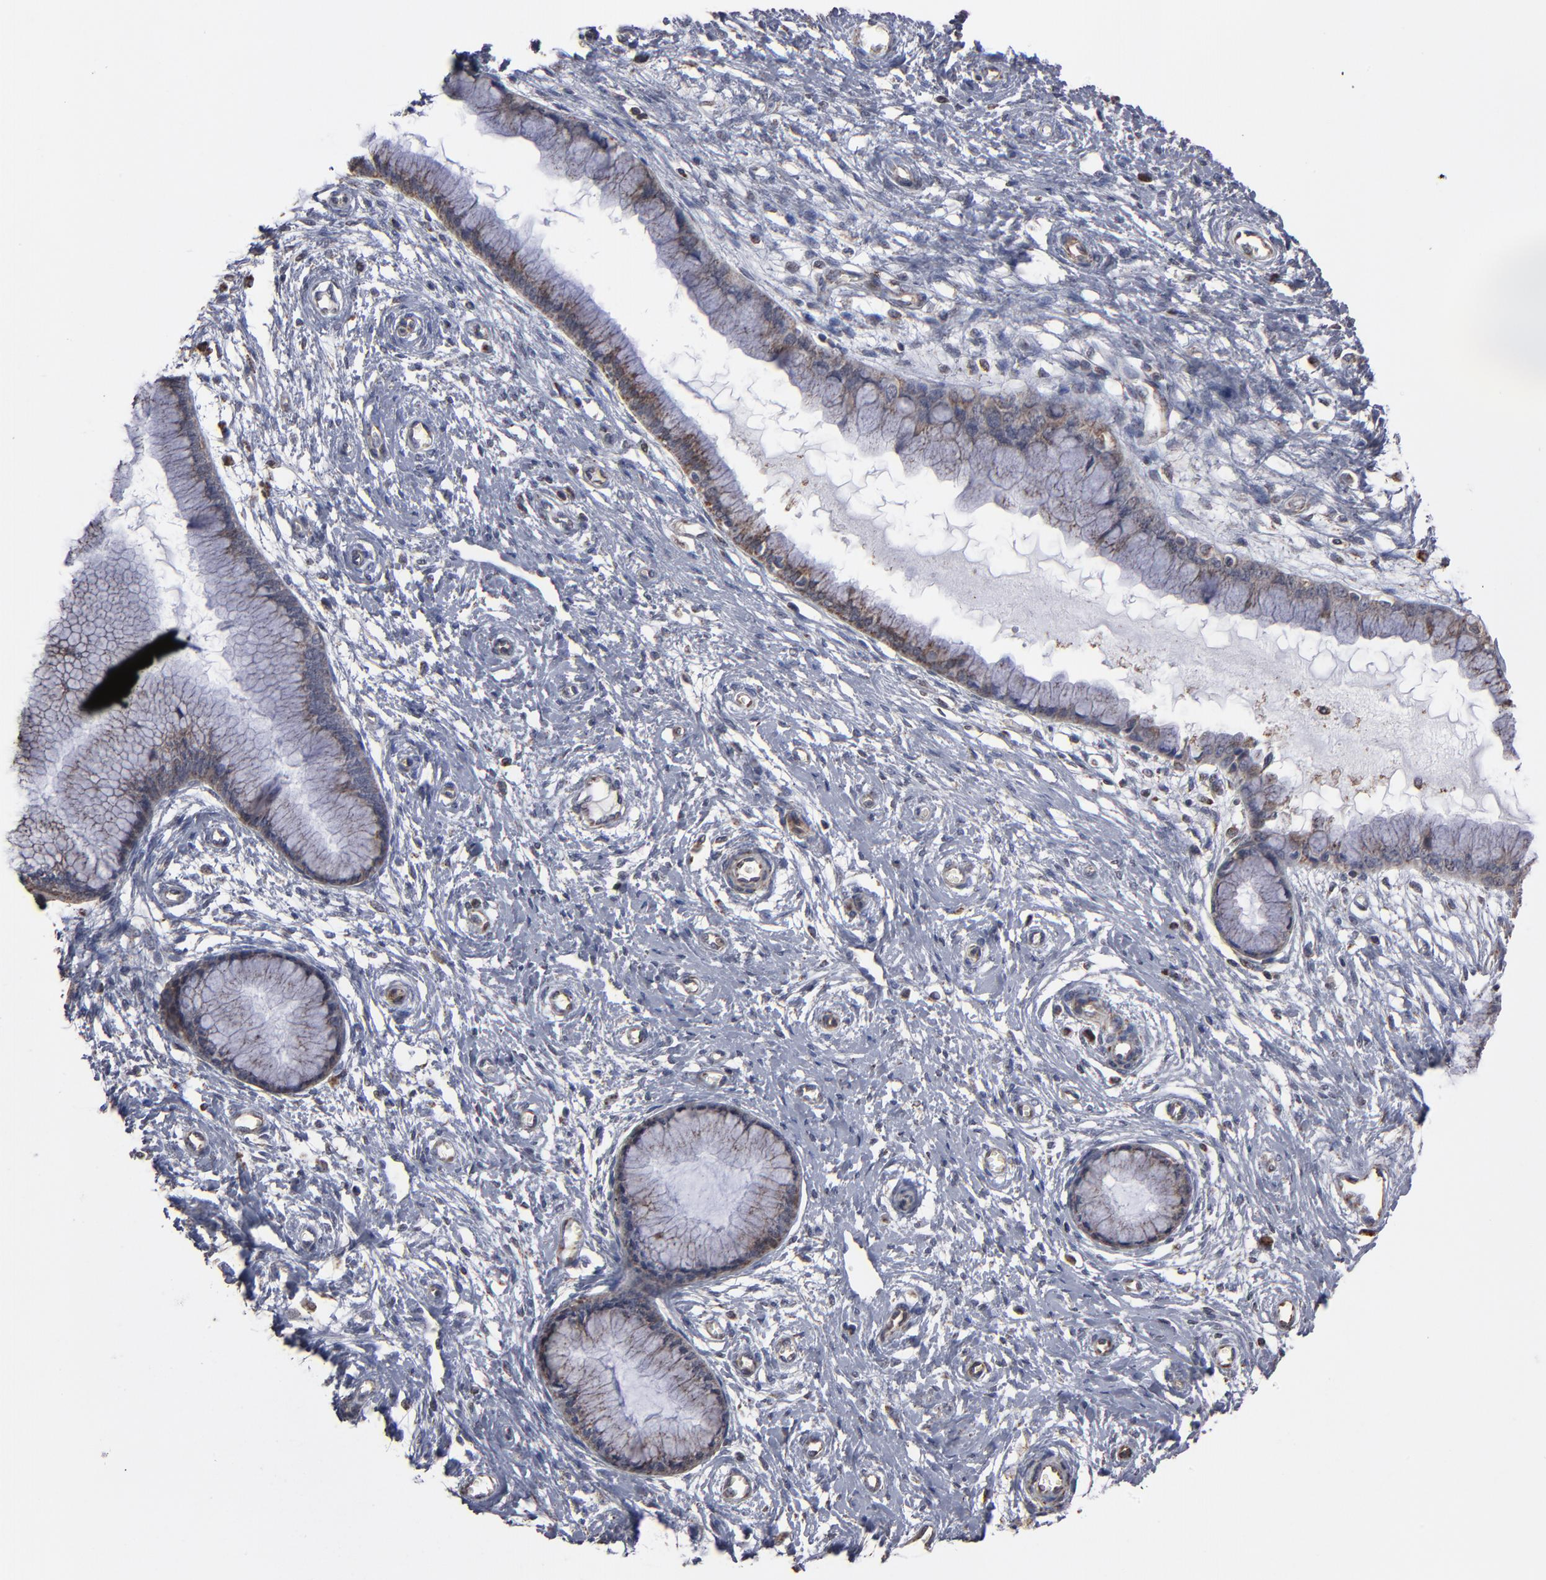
{"staining": {"intensity": "weak", "quantity": ">75%", "location": "cytoplasmic/membranous"}, "tissue": "cervix", "cell_type": "Glandular cells", "image_type": "normal", "snomed": [{"axis": "morphology", "description": "Normal tissue, NOS"}, {"axis": "topography", "description": "Cervix"}], "caption": "A brown stain shows weak cytoplasmic/membranous staining of a protein in glandular cells of normal human cervix.", "gene": "MIPOL1", "patient": {"sex": "female", "age": 55}}